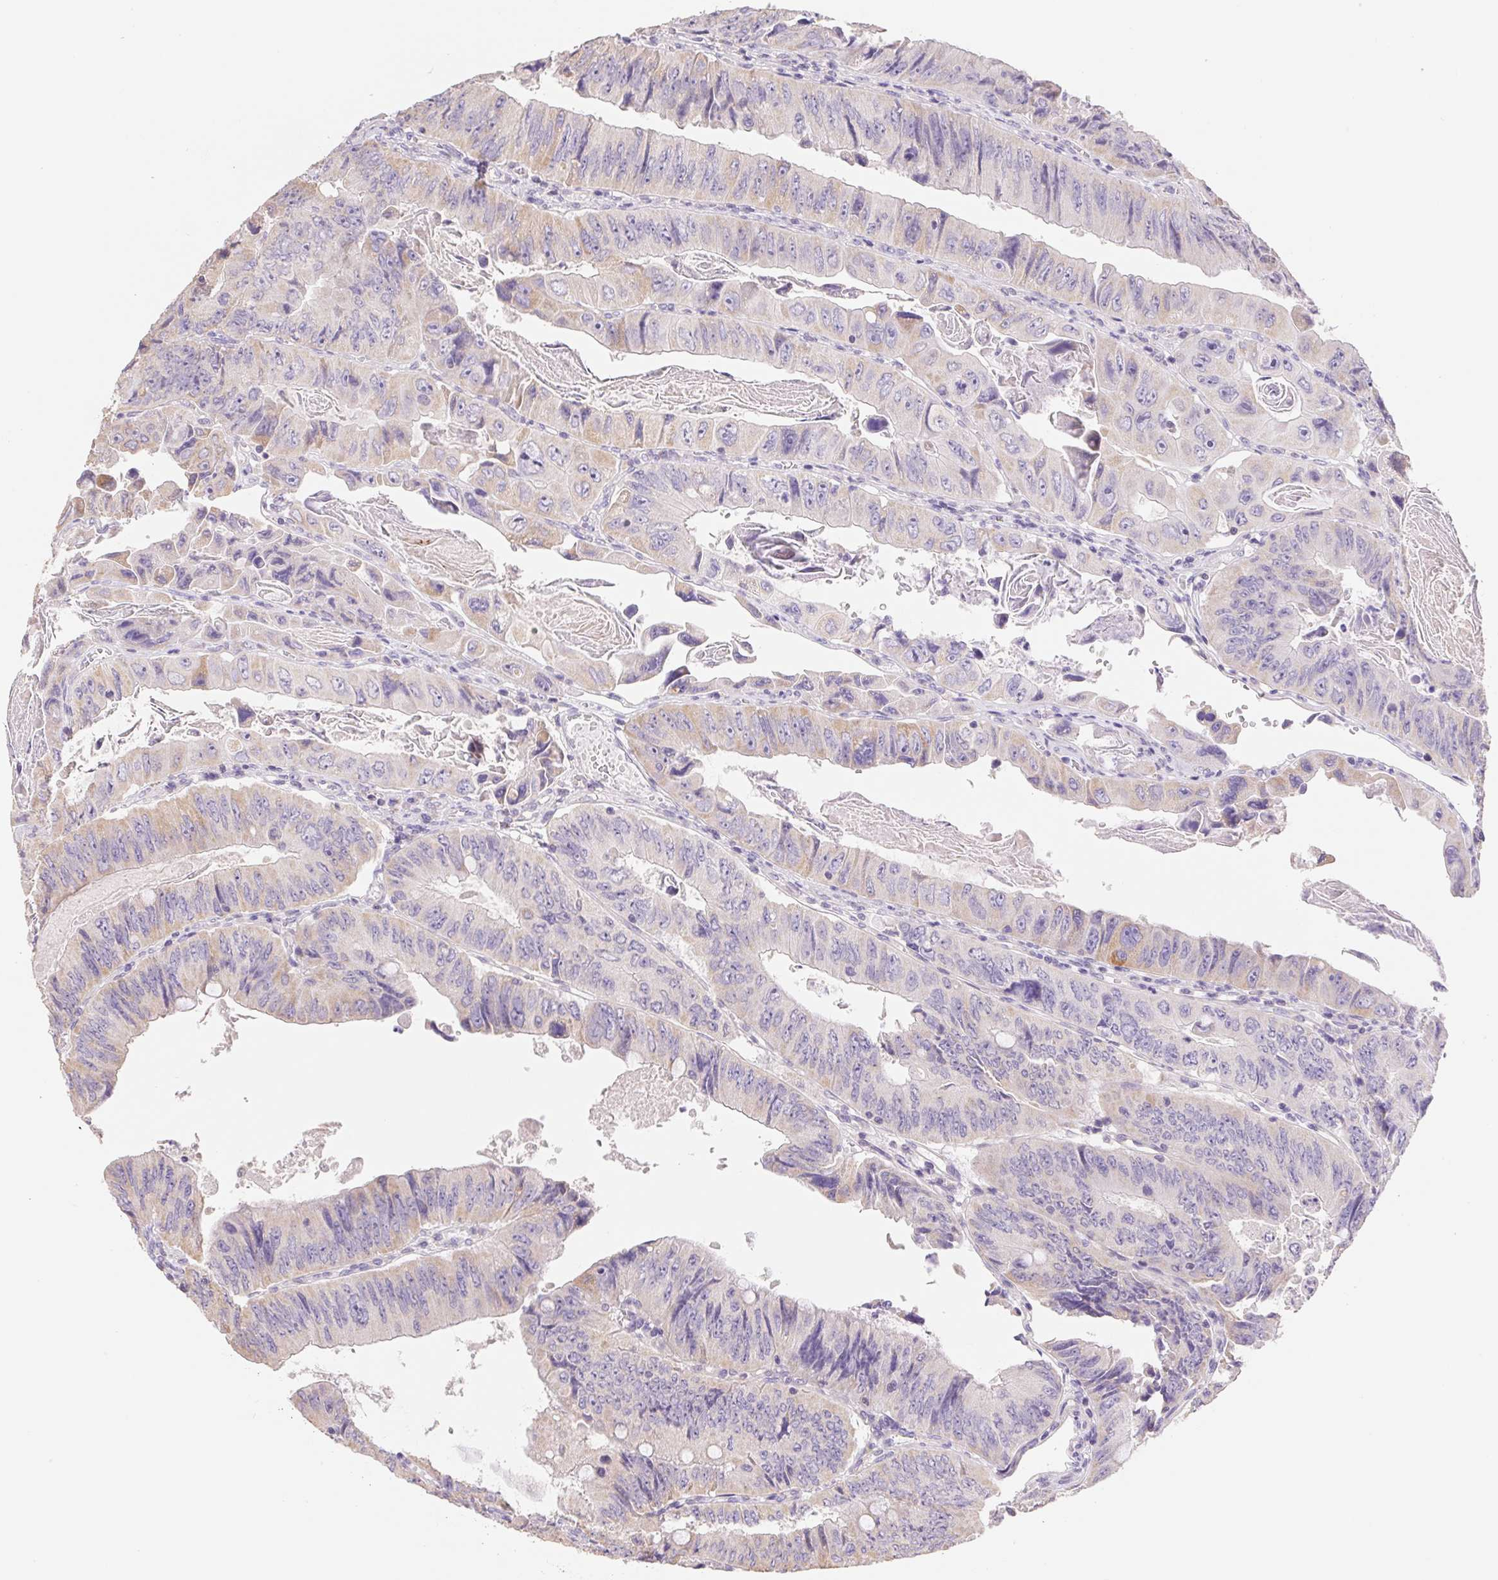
{"staining": {"intensity": "weak", "quantity": "25%-75%", "location": "cytoplasmic/membranous"}, "tissue": "colorectal cancer", "cell_type": "Tumor cells", "image_type": "cancer", "snomed": [{"axis": "morphology", "description": "Adenocarcinoma, NOS"}, {"axis": "topography", "description": "Colon"}], "caption": "Immunohistochemistry (IHC) image of neoplastic tissue: adenocarcinoma (colorectal) stained using IHC demonstrates low levels of weak protein expression localized specifically in the cytoplasmic/membranous of tumor cells, appearing as a cytoplasmic/membranous brown color.", "gene": "FKBP6", "patient": {"sex": "female", "age": 84}}